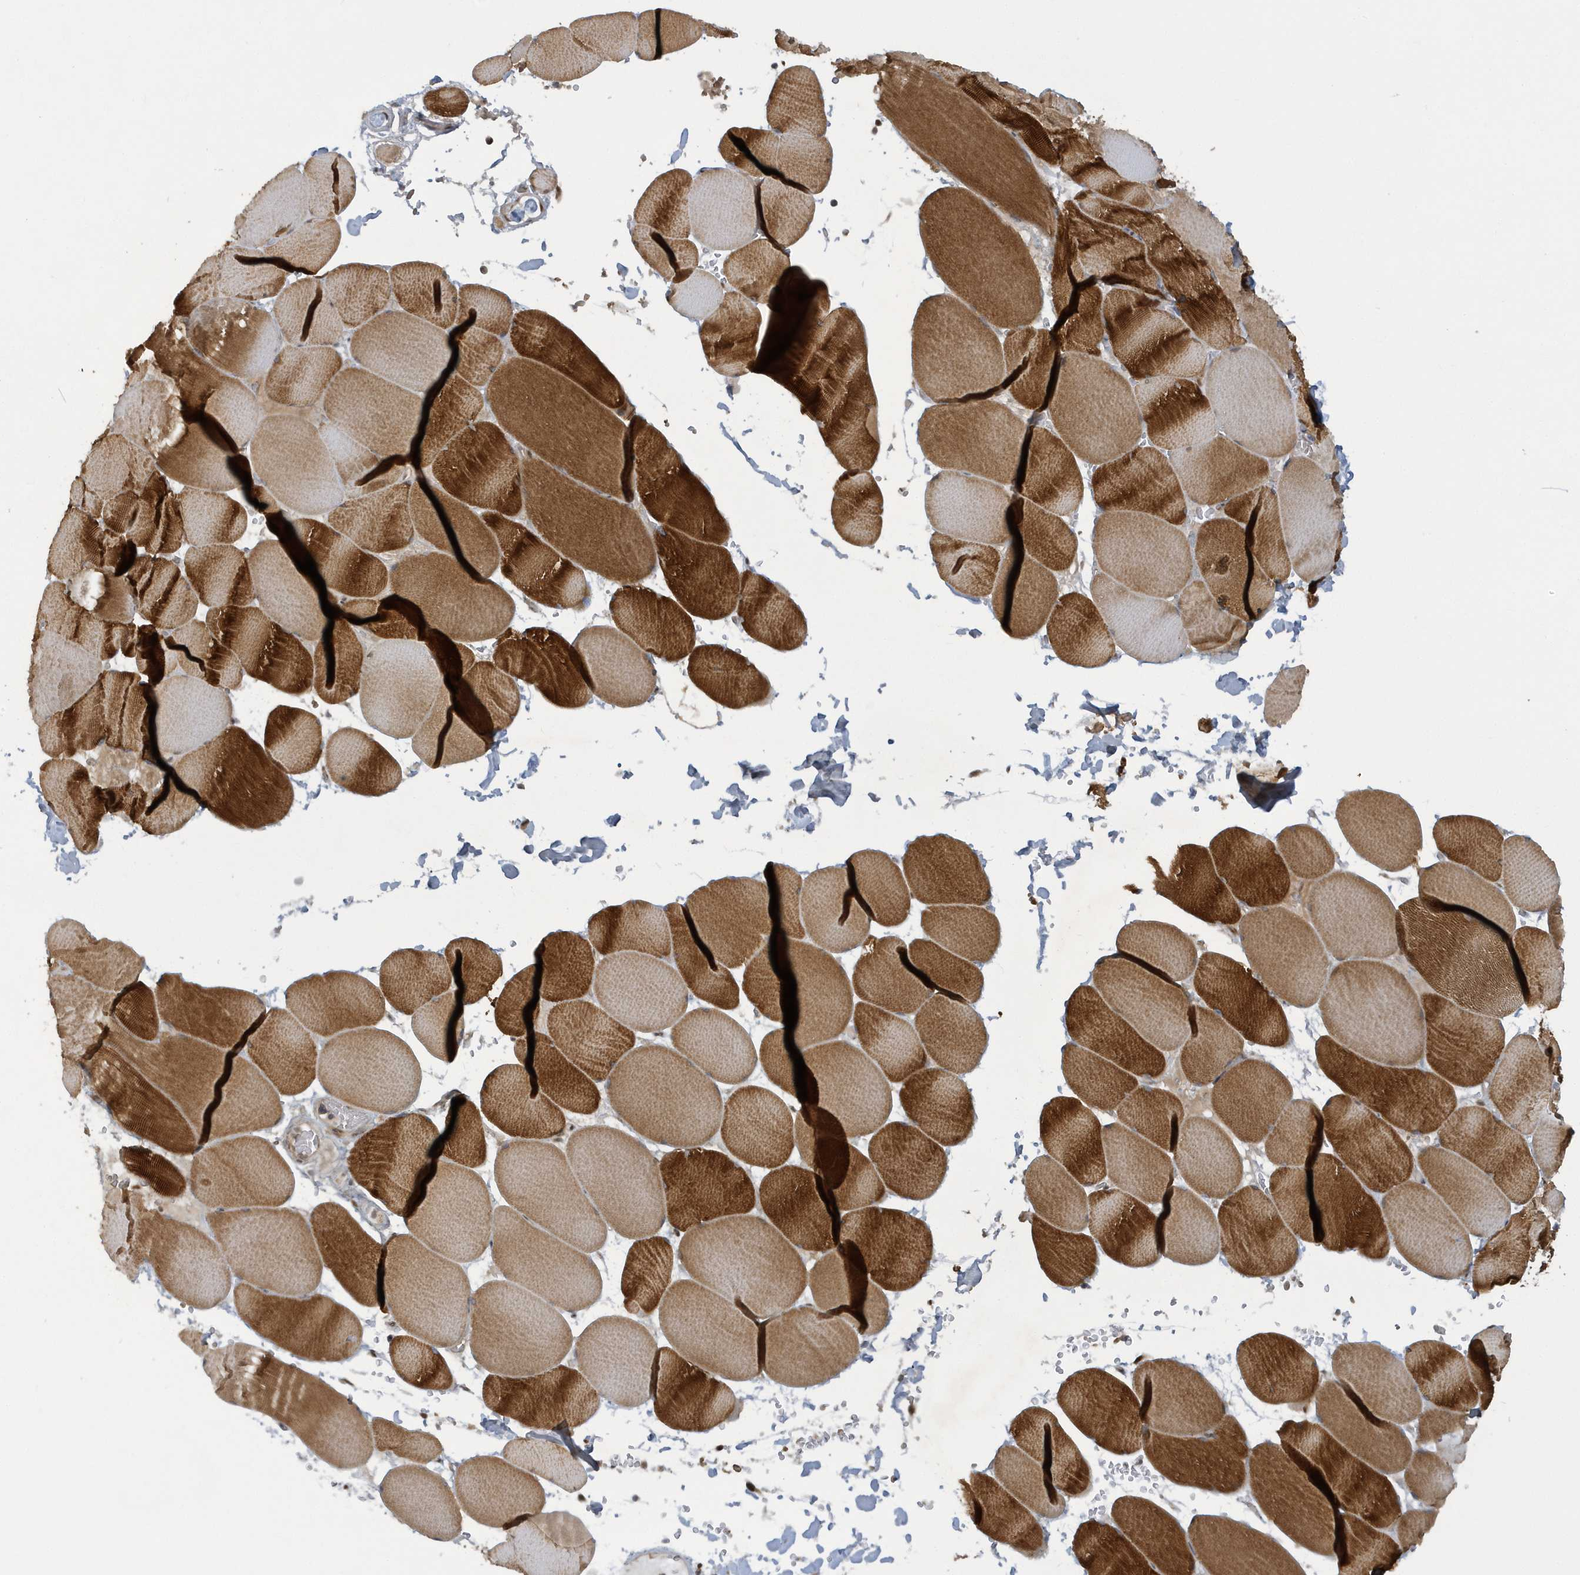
{"staining": {"intensity": "strong", "quantity": ">75%", "location": "cytoplasmic/membranous"}, "tissue": "skeletal muscle", "cell_type": "Myocytes", "image_type": "normal", "snomed": [{"axis": "morphology", "description": "Normal tissue, NOS"}, {"axis": "topography", "description": "Skeletal muscle"}, {"axis": "topography", "description": "Head-Neck"}], "caption": "A high-resolution image shows IHC staining of benign skeletal muscle, which reveals strong cytoplasmic/membranous staining in about >75% of myocytes.", "gene": "ATG4A", "patient": {"sex": "male", "age": 66}}